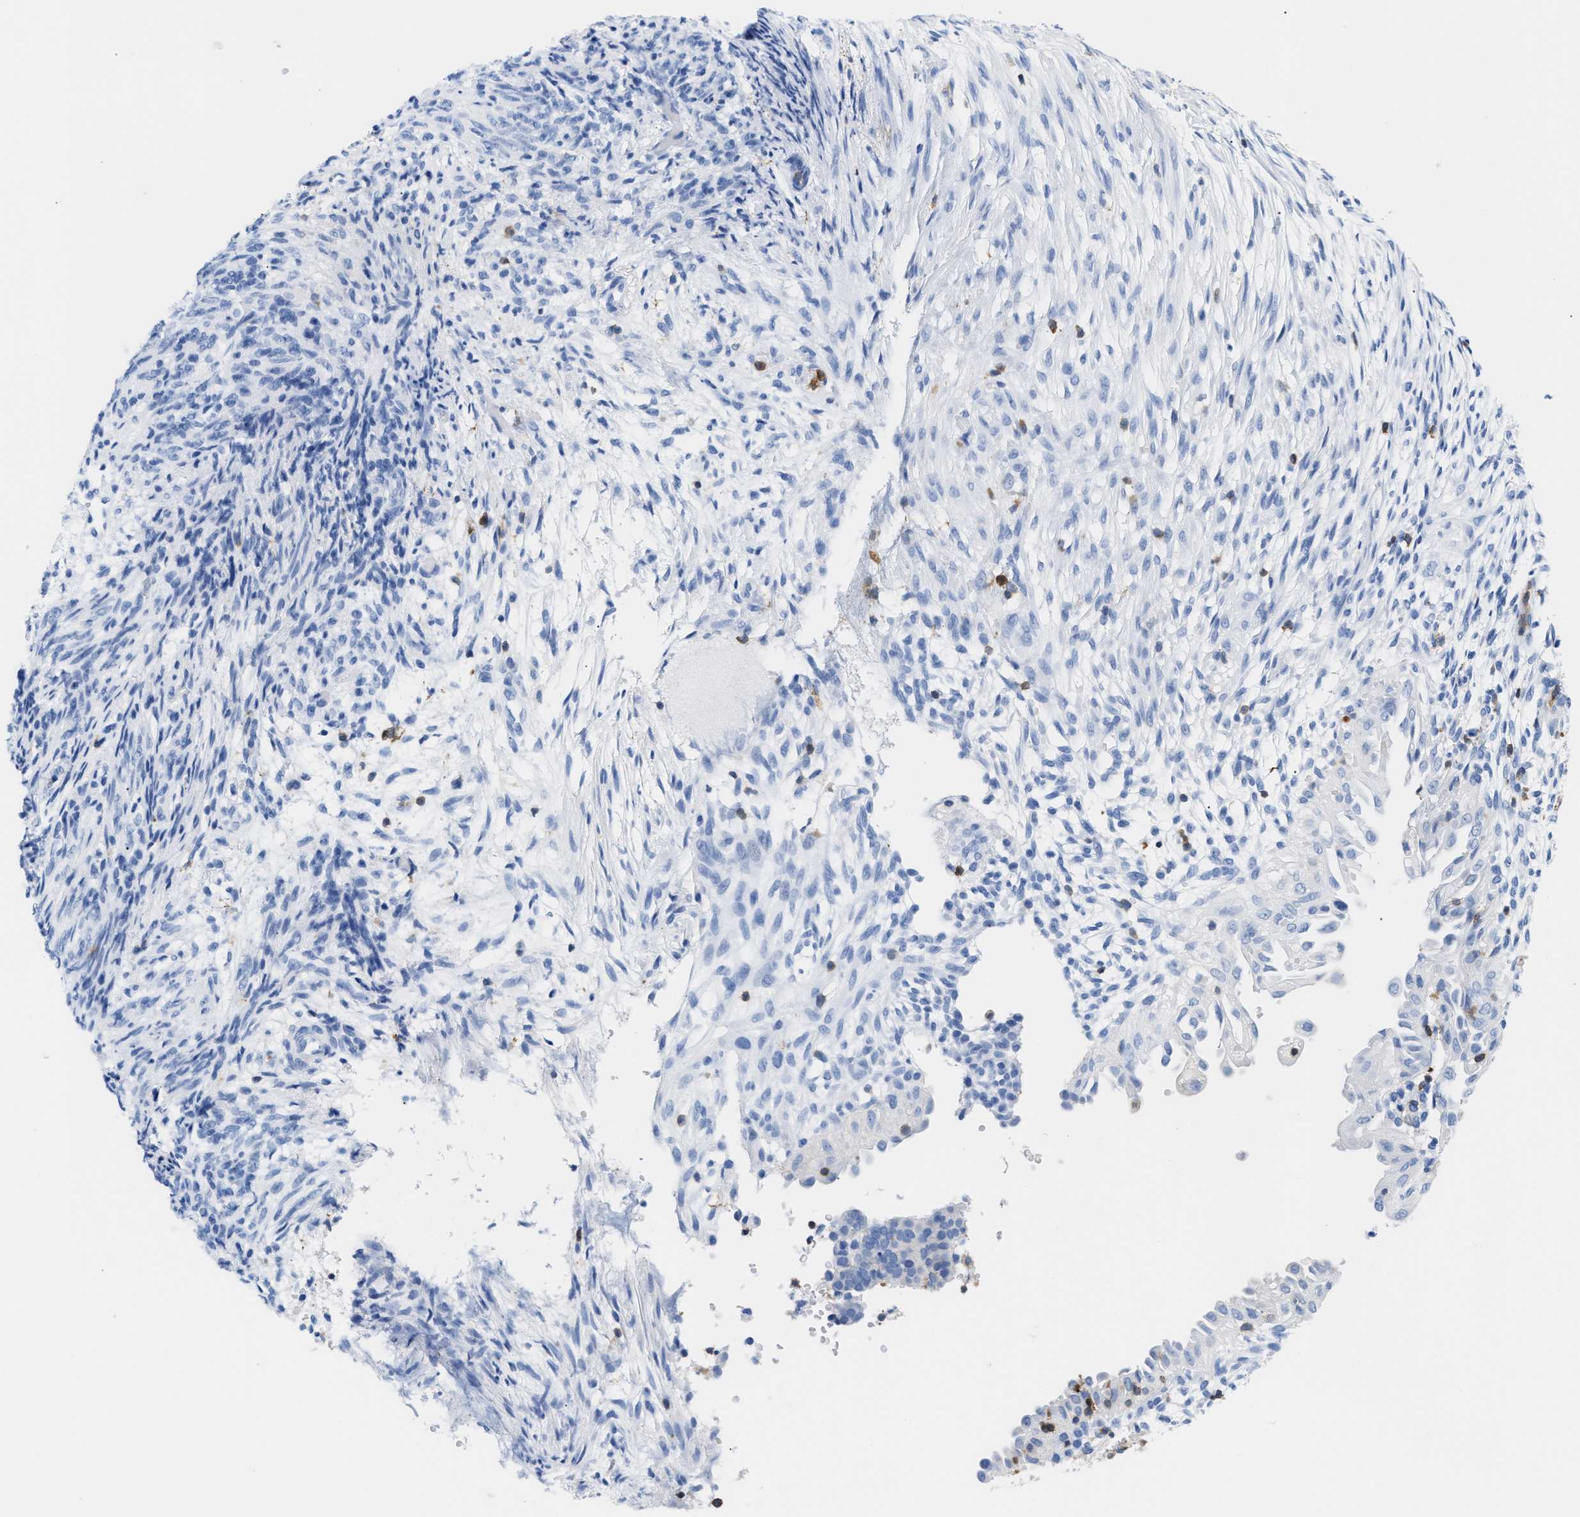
{"staining": {"intensity": "negative", "quantity": "none", "location": "none"}, "tissue": "endometrial cancer", "cell_type": "Tumor cells", "image_type": "cancer", "snomed": [{"axis": "morphology", "description": "Adenocarcinoma, NOS"}, {"axis": "topography", "description": "Endometrium"}], "caption": "This is a image of IHC staining of endometrial cancer, which shows no expression in tumor cells.", "gene": "LCP1", "patient": {"sex": "female", "age": 58}}